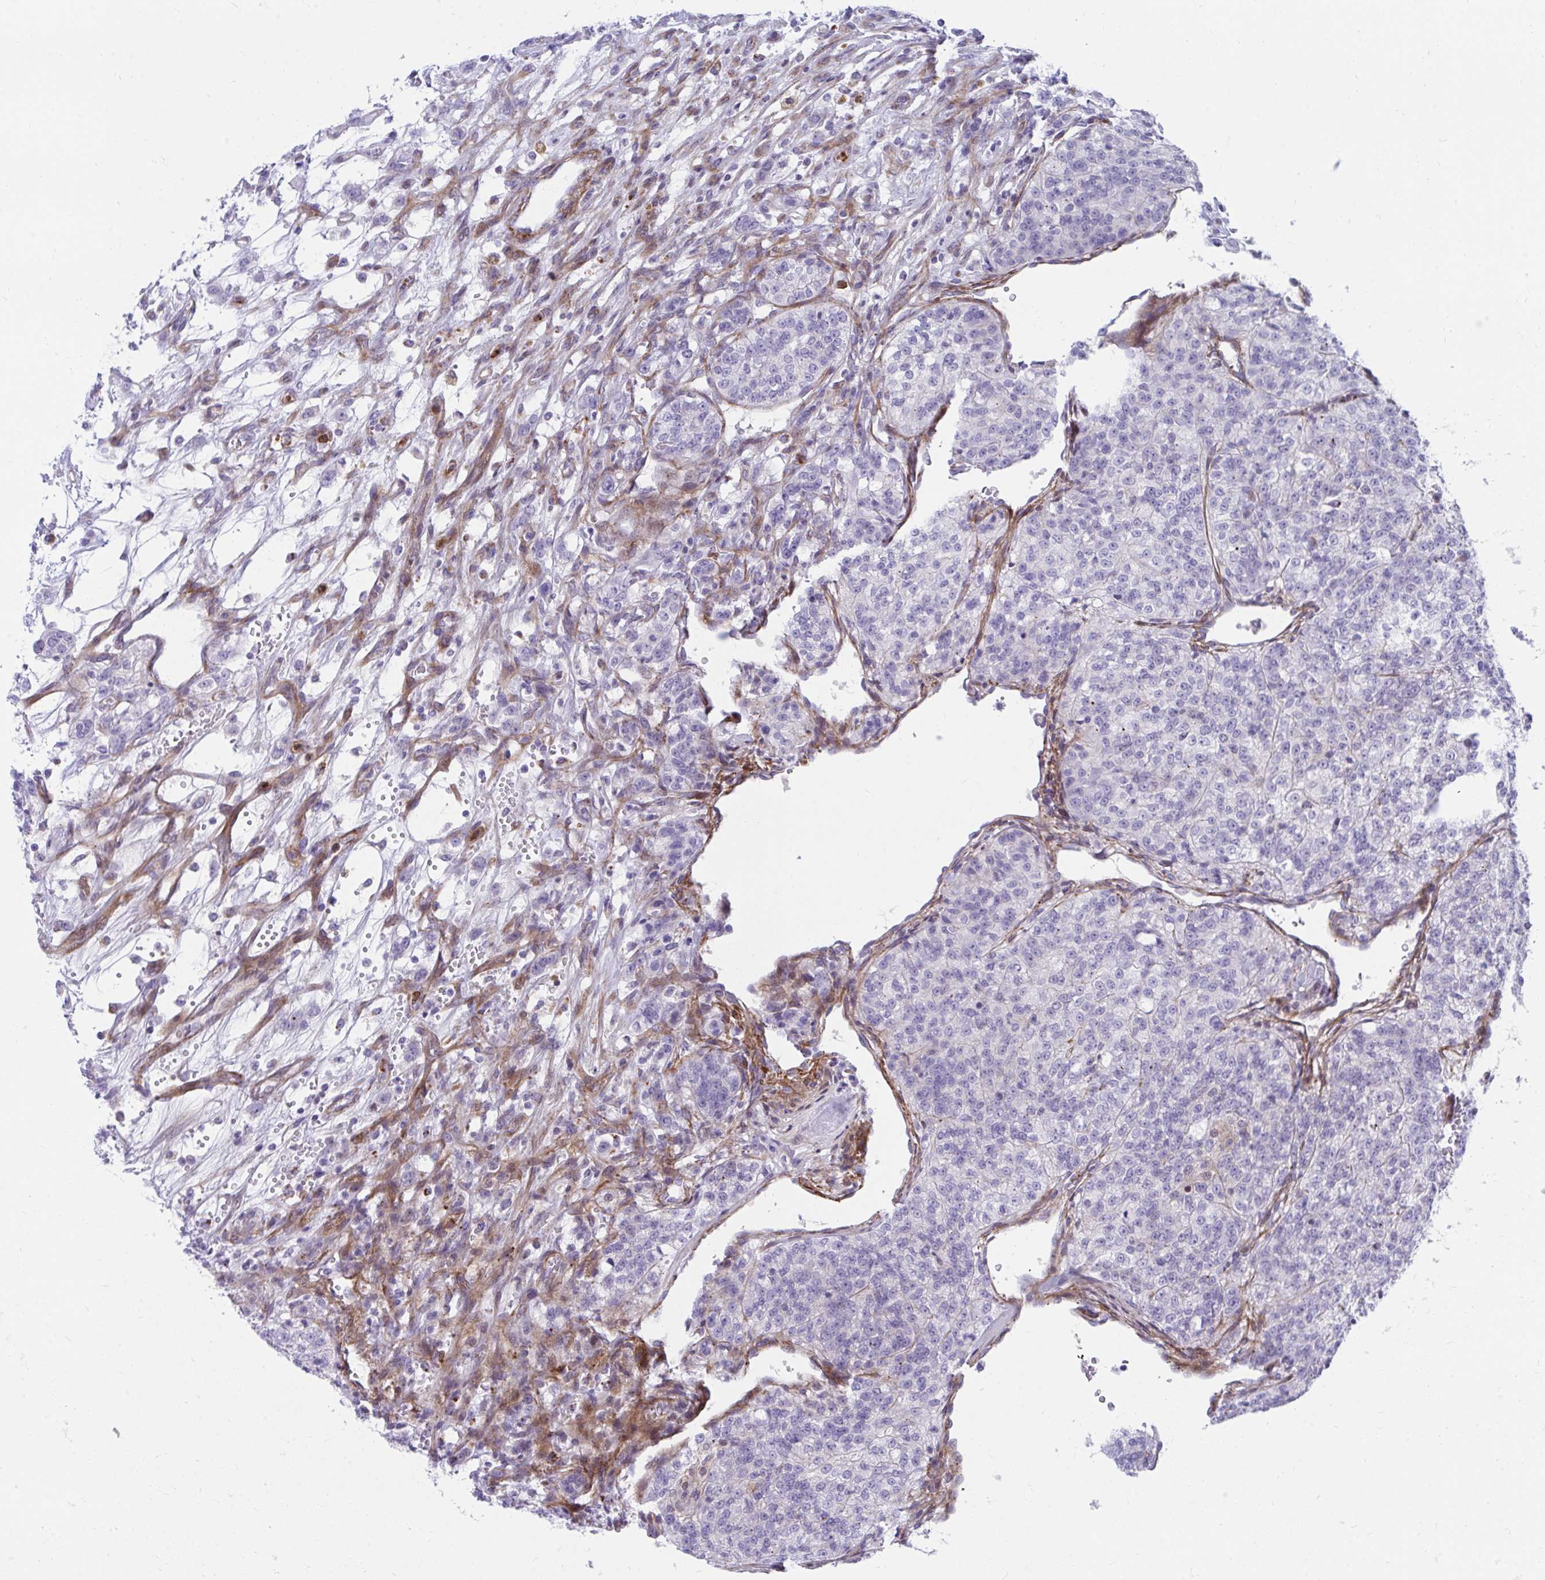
{"staining": {"intensity": "negative", "quantity": "none", "location": "none"}, "tissue": "renal cancer", "cell_type": "Tumor cells", "image_type": "cancer", "snomed": [{"axis": "morphology", "description": "Adenocarcinoma, NOS"}, {"axis": "topography", "description": "Kidney"}], "caption": "Immunohistochemical staining of renal cancer displays no significant staining in tumor cells. The staining is performed using DAB brown chromogen with nuclei counter-stained in using hematoxylin.", "gene": "CSTB", "patient": {"sex": "female", "age": 63}}